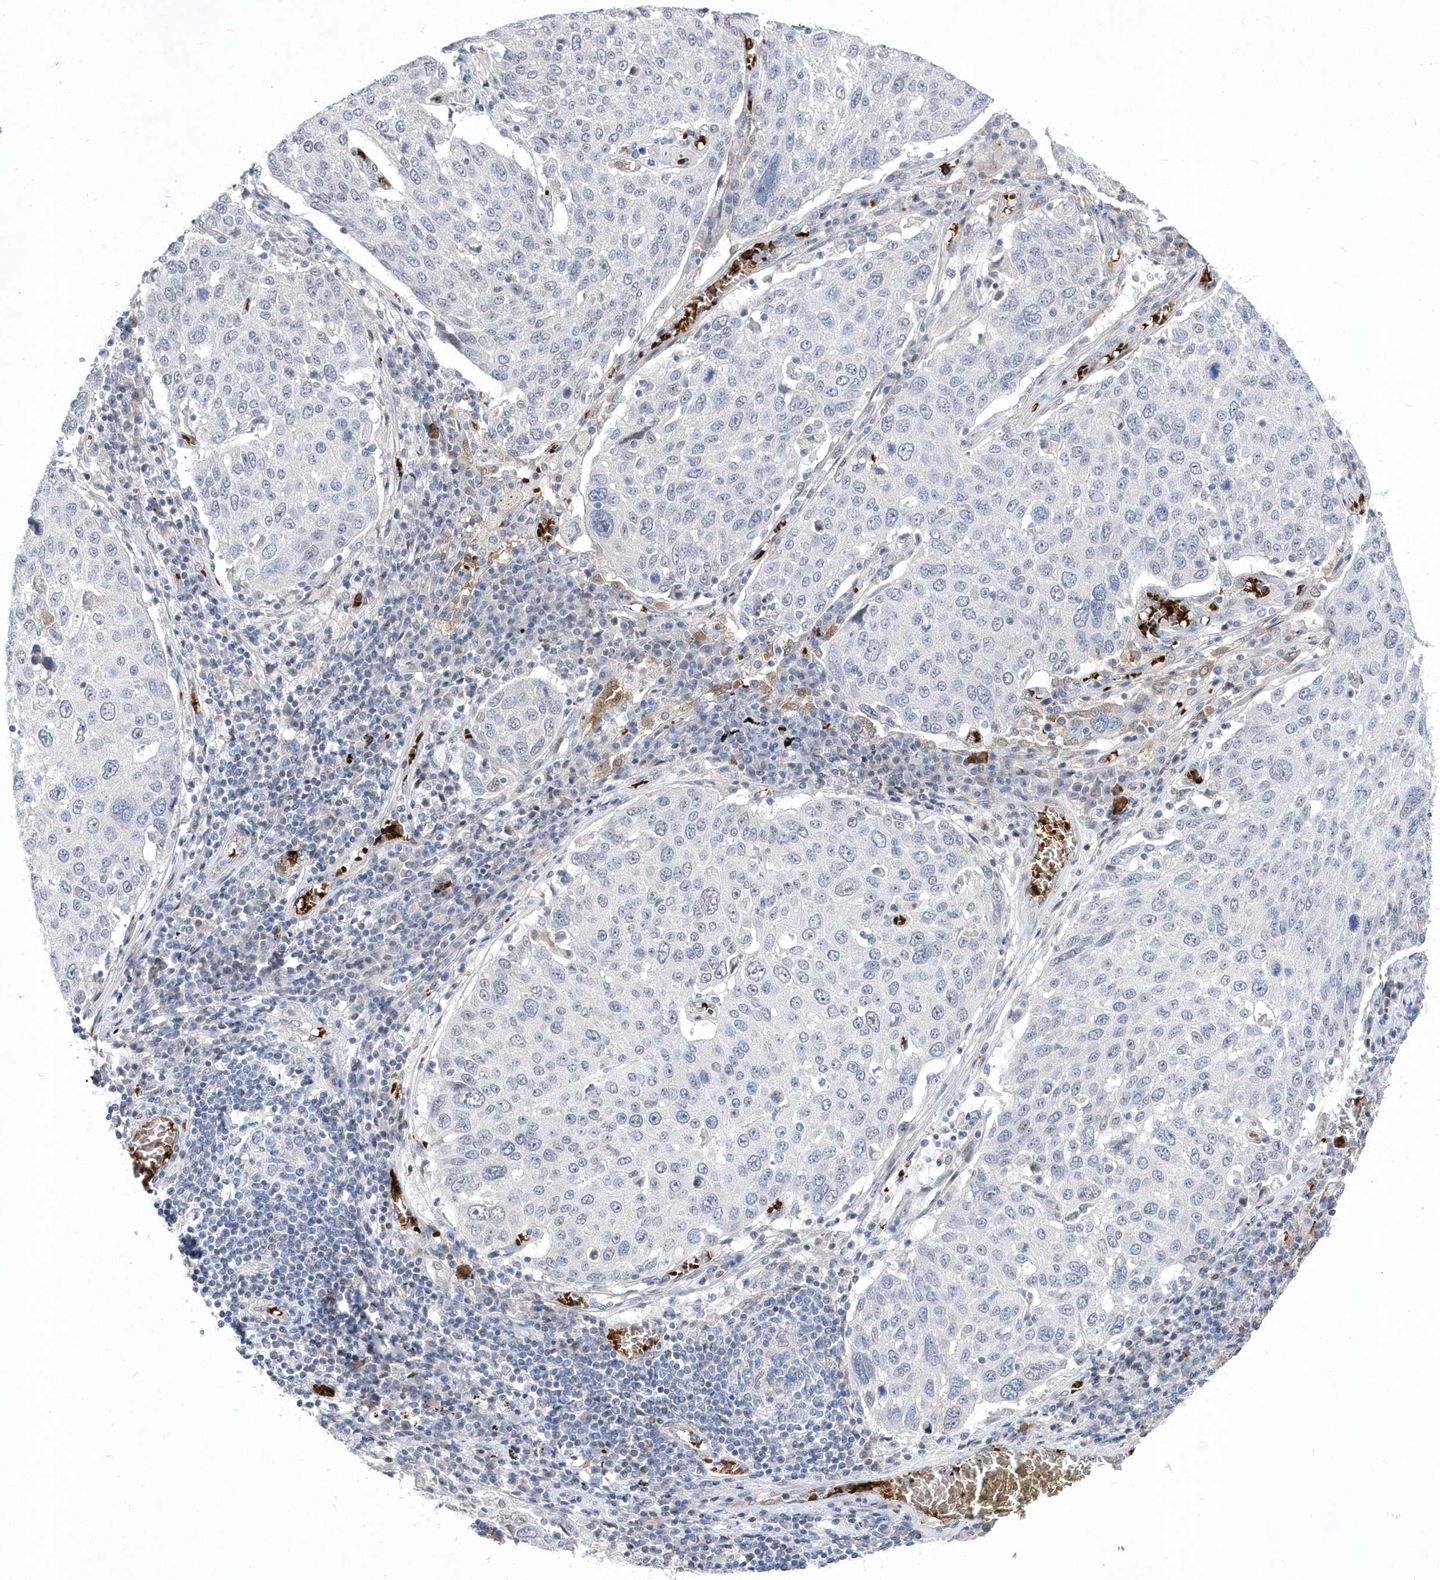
{"staining": {"intensity": "negative", "quantity": "none", "location": "none"}, "tissue": "lung cancer", "cell_type": "Tumor cells", "image_type": "cancer", "snomed": [{"axis": "morphology", "description": "Squamous cell carcinoma, NOS"}, {"axis": "topography", "description": "Lung"}], "caption": "Squamous cell carcinoma (lung) stained for a protein using immunohistochemistry (IHC) shows no staining tumor cells.", "gene": "ZNF875", "patient": {"sex": "male", "age": 65}}